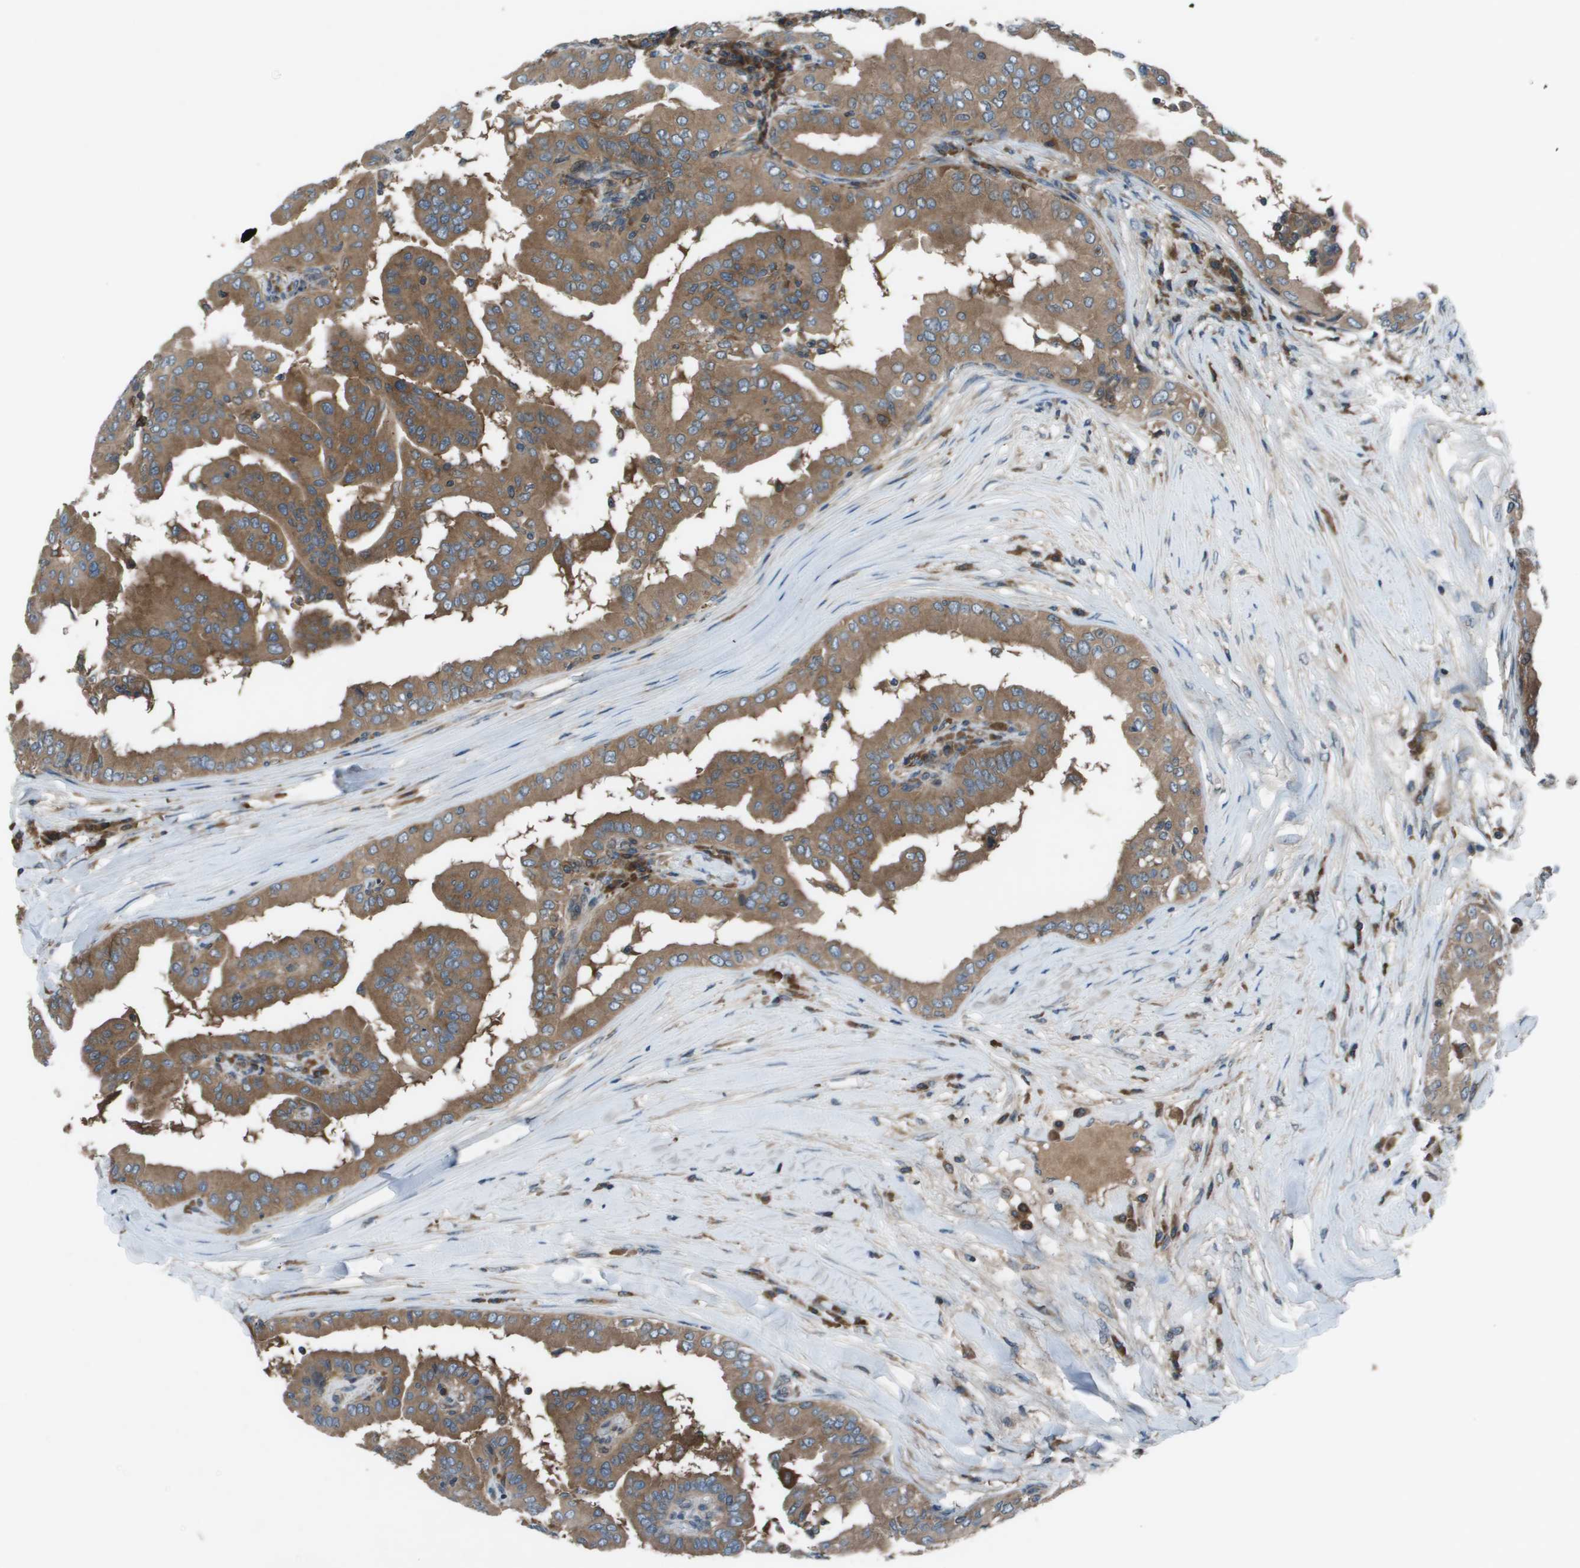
{"staining": {"intensity": "moderate", "quantity": ">75%", "location": "cytoplasmic/membranous"}, "tissue": "thyroid cancer", "cell_type": "Tumor cells", "image_type": "cancer", "snomed": [{"axis": "morphology", "description": "Papillary adenocarcinoma, NOS"}, {"axis": "topography", "description": "Thyroid gland"}], "caption": "Immunohistochemical staining of human thyroid cancer (papillary adenocarcinoma) displays medium levels of moderate cytoplasmic/membranous protein staining in approximately >75% of tumor cells.", "gene": "EIF3B", "patient": {"sex": "male", "age": 33}}